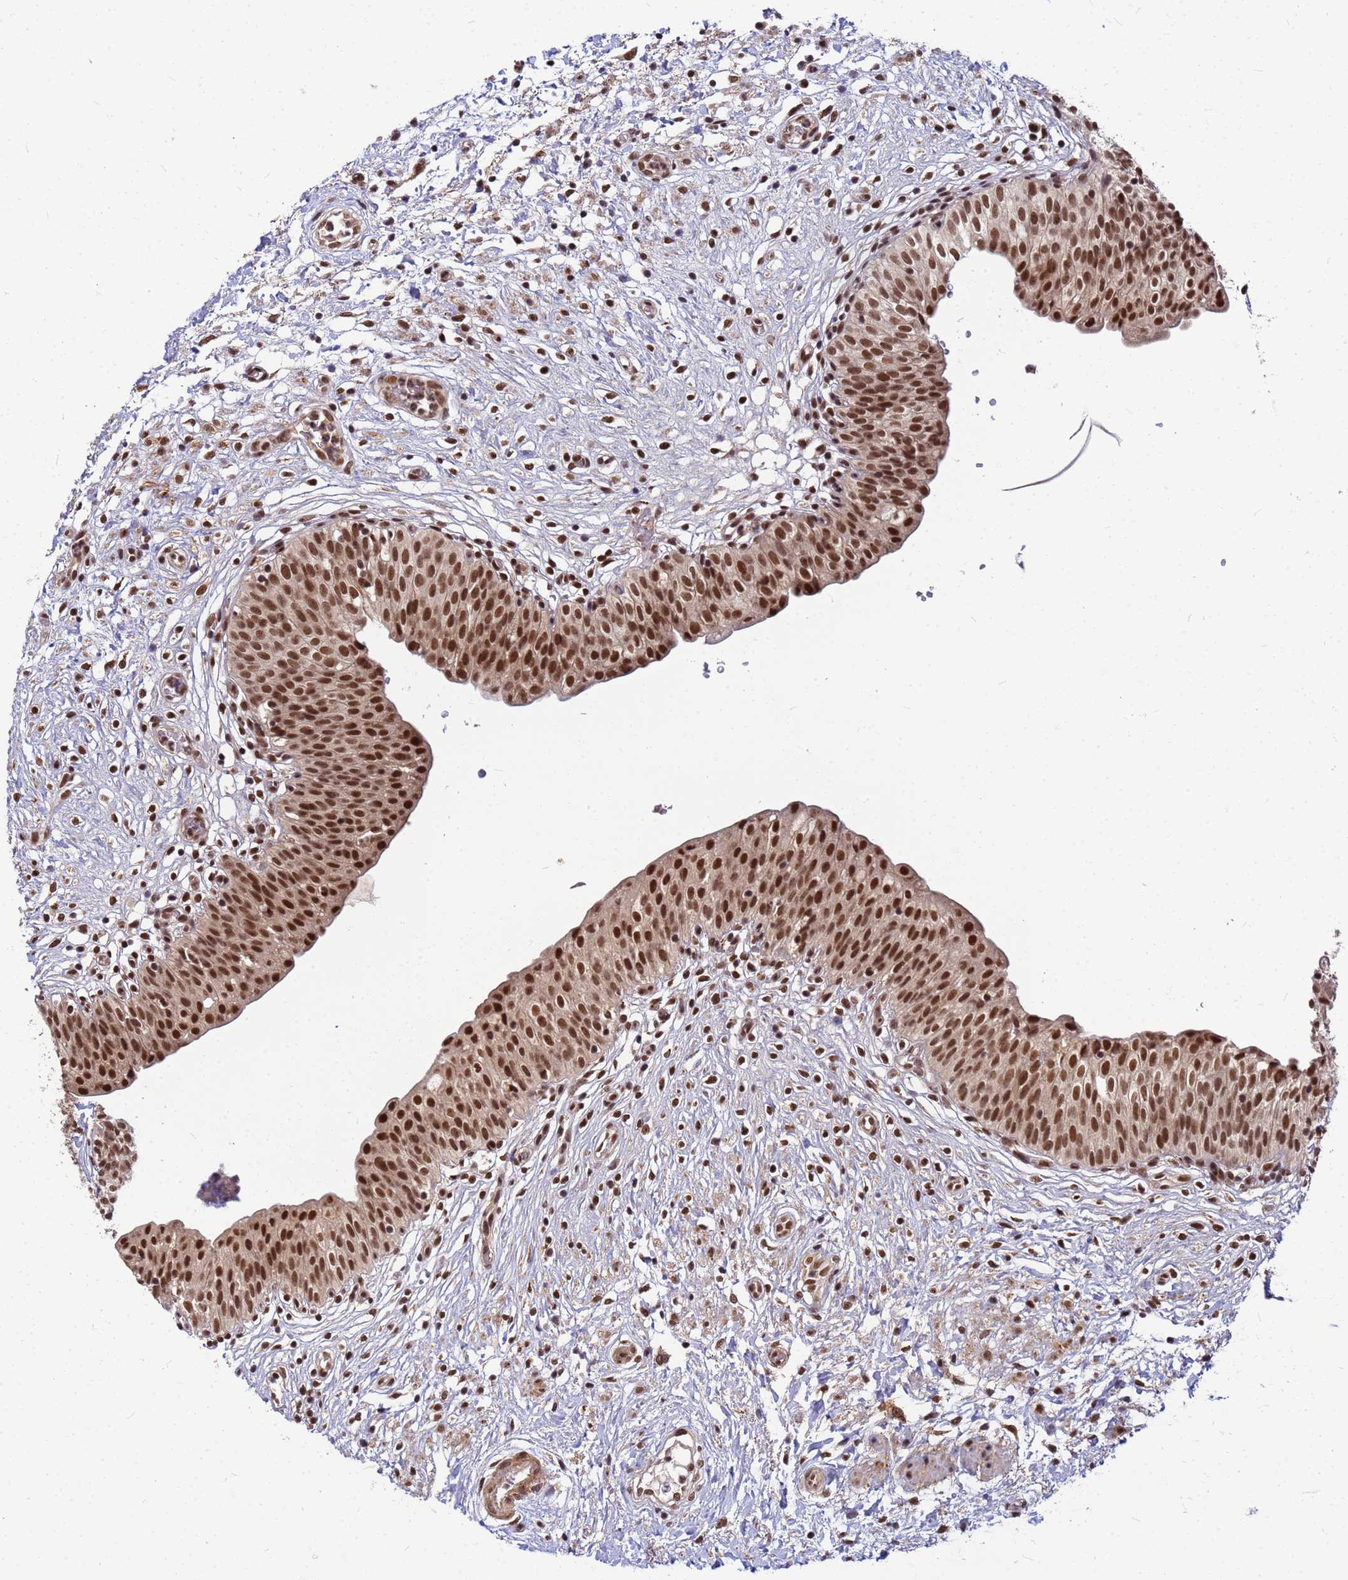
{"staining": {"intensity": "strong", "quantity": ">75%", "location": "nuclear"}, "tissue": "urinary bladder", "cell_type": "Urothelial cells", "image_type": "normal", "snomed": [{"axis": "morphology", "description": "Normal tissue, NOS"}, {"axis": "topography", "description": "Urinary bladder"}], "caption": "High-power microscopy captured an immunohistochemistry histopathology image of benign urinary bladder, revealing strong nuclear positivity in about >75% of urothelial cells. Nuclei are stained in blue.", "gene": "NCBP2", "patient": {"sex": "male", "age": 55}}